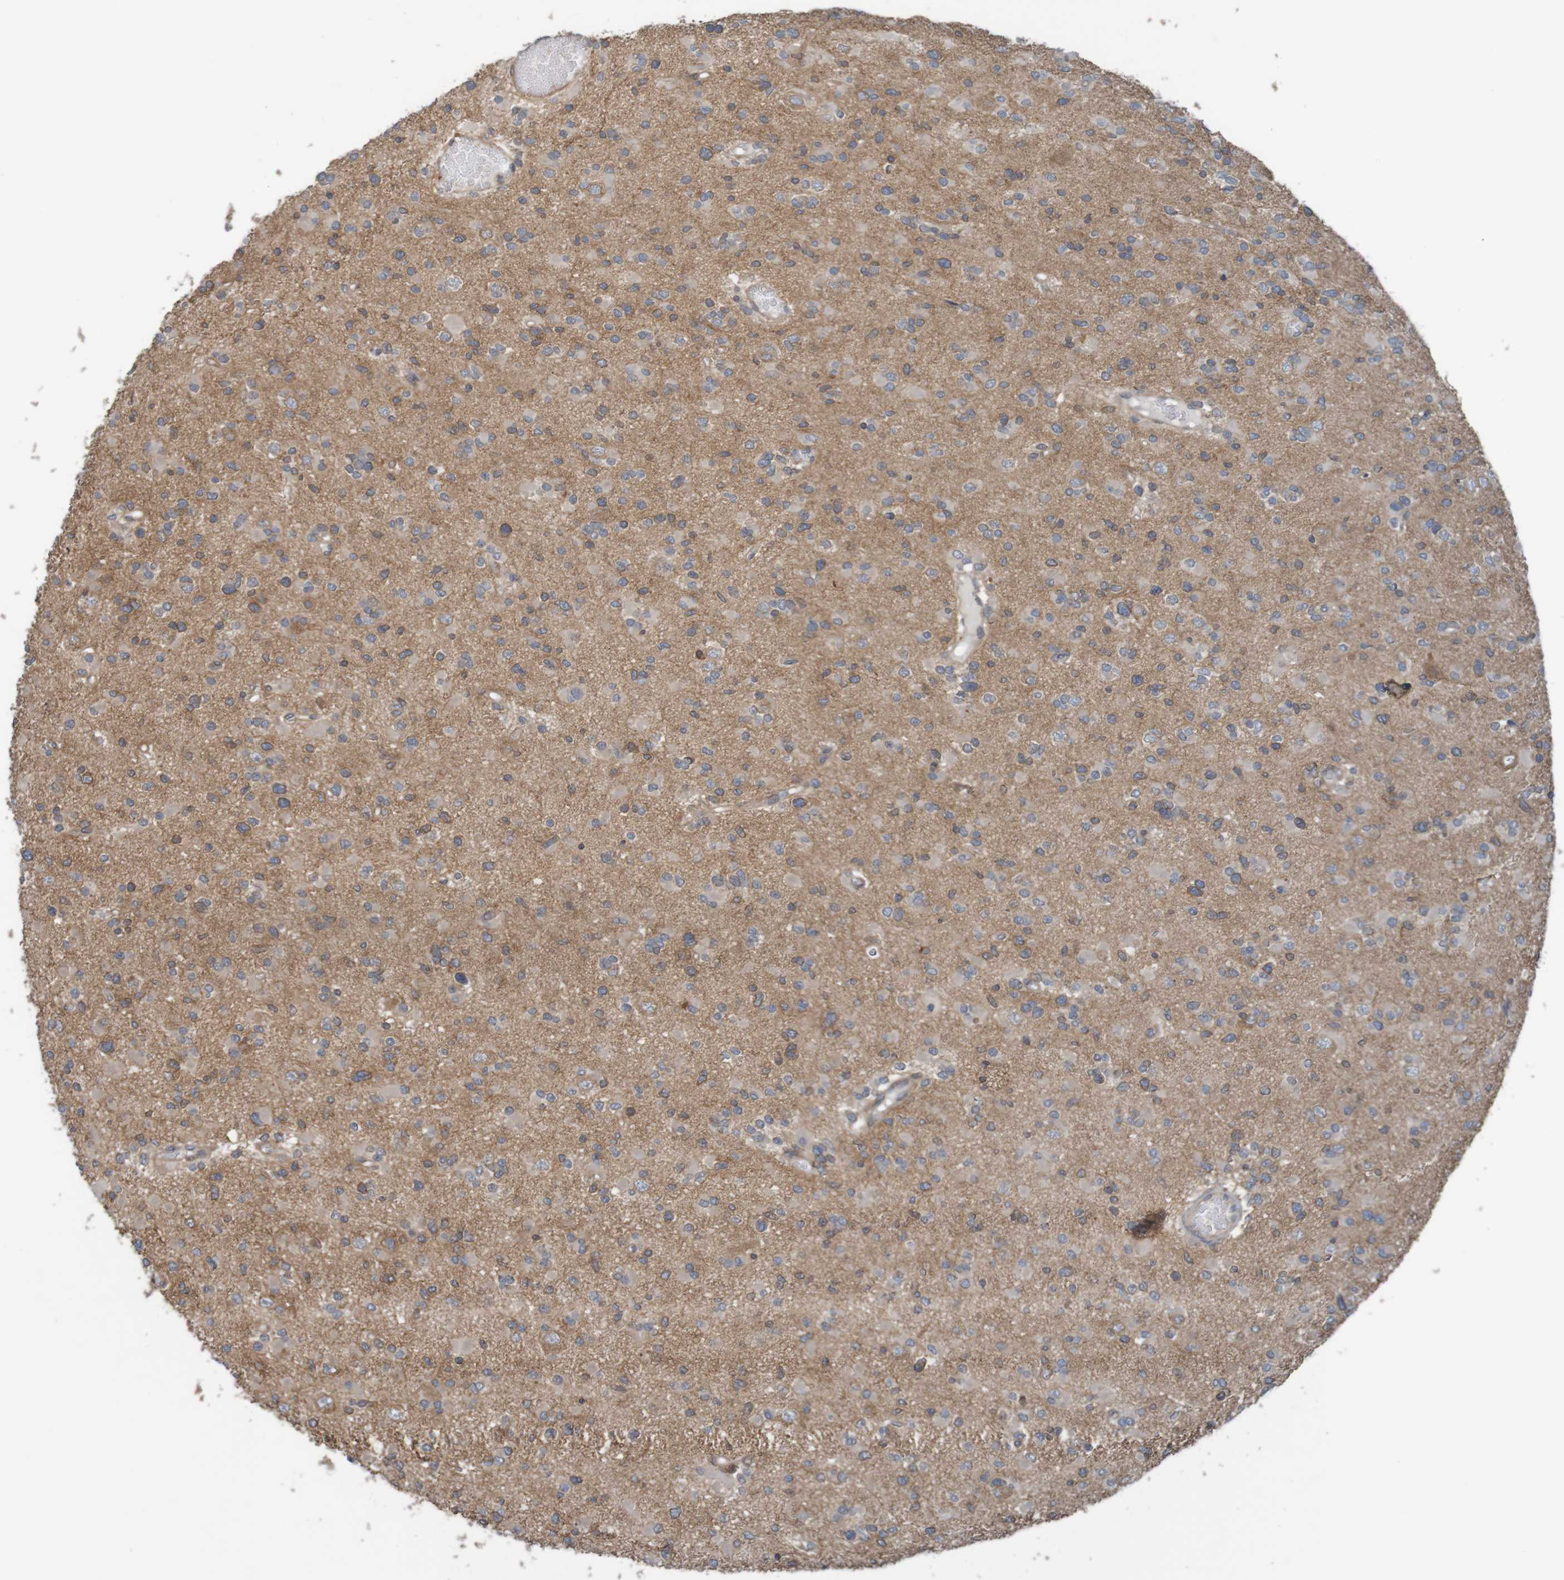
{"staining": {"intensity": "negative", "quantity": "none", "location": "none"}, "tissue": "glioma", "cell_type": "Tumor cells", "image_type": "cancer", "snomed": [{"axis": "morphology", "description": "Glioma, malignant, Low grade"}, {"axis": "topography", "description": "Brain"}], "caption": "Tumor cells are negative for brown protein staining in glioma. (DAB (3,3'-diaminobenzidine) IHC with hematoxylin counter stain).", "gene": "ARHGEF11", "patient": {"sex": "female", "age": 22}}